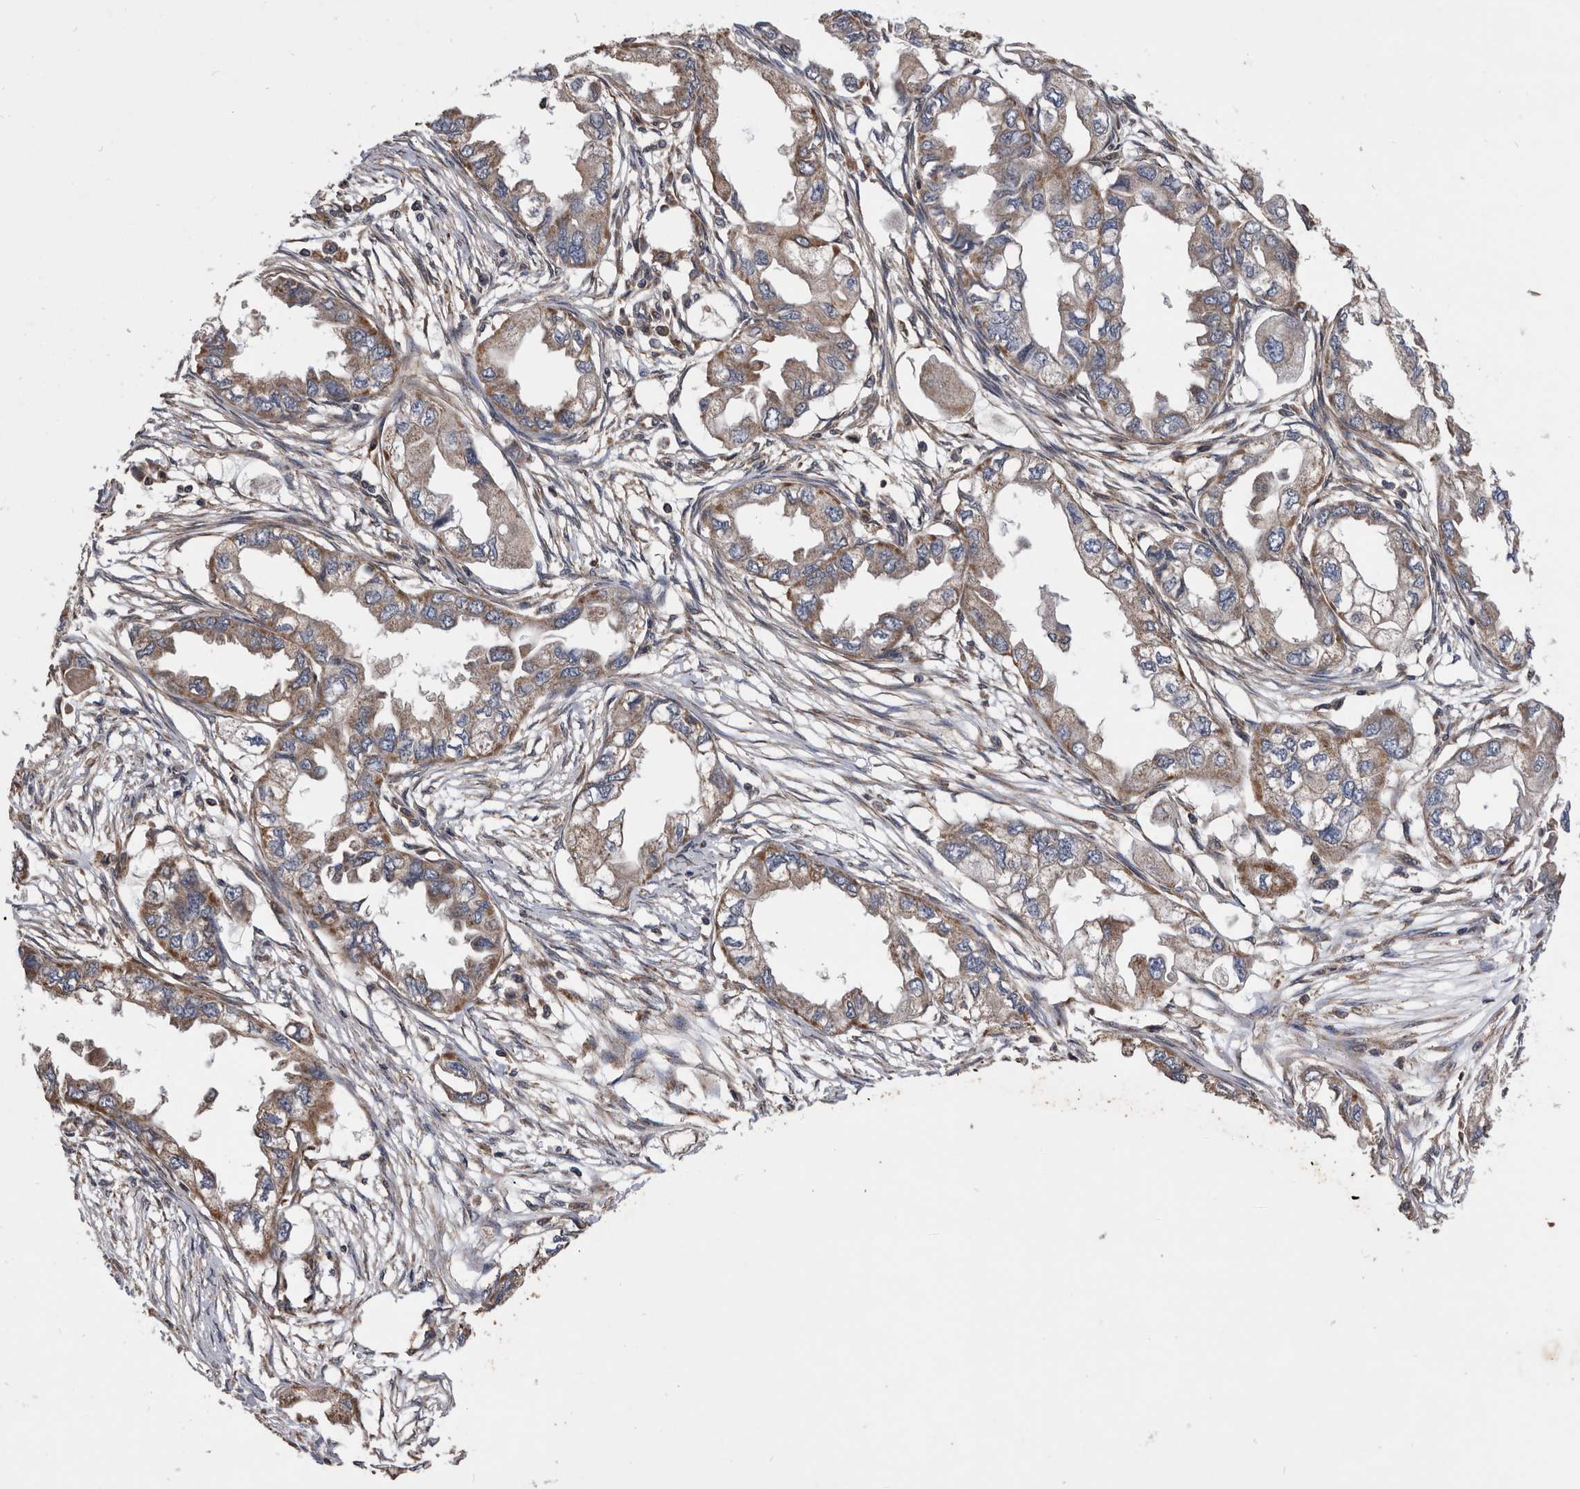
{"staining": {"intensity": "moderate", "quantity": ">75%", "location": "cytoplasmic/membranous"}, "tissue": "endometrial cancer", "cell_type": "Tumor cells", "image_type": "cancer", "snomed": [{"axis": "morphology", "description": "Adenocarcinoma, NOS"}, {"axis": "topography", "description": "Endometrium"}], "caption": "This is a histology image of immunohistochemistry staining of endometrial adenocarcinoma, which shows moderate staining in the cytoplasmic/membranous of tumor cells.", "gene": "NRBP1", "patient": {"sex": "female", "age": 67}}